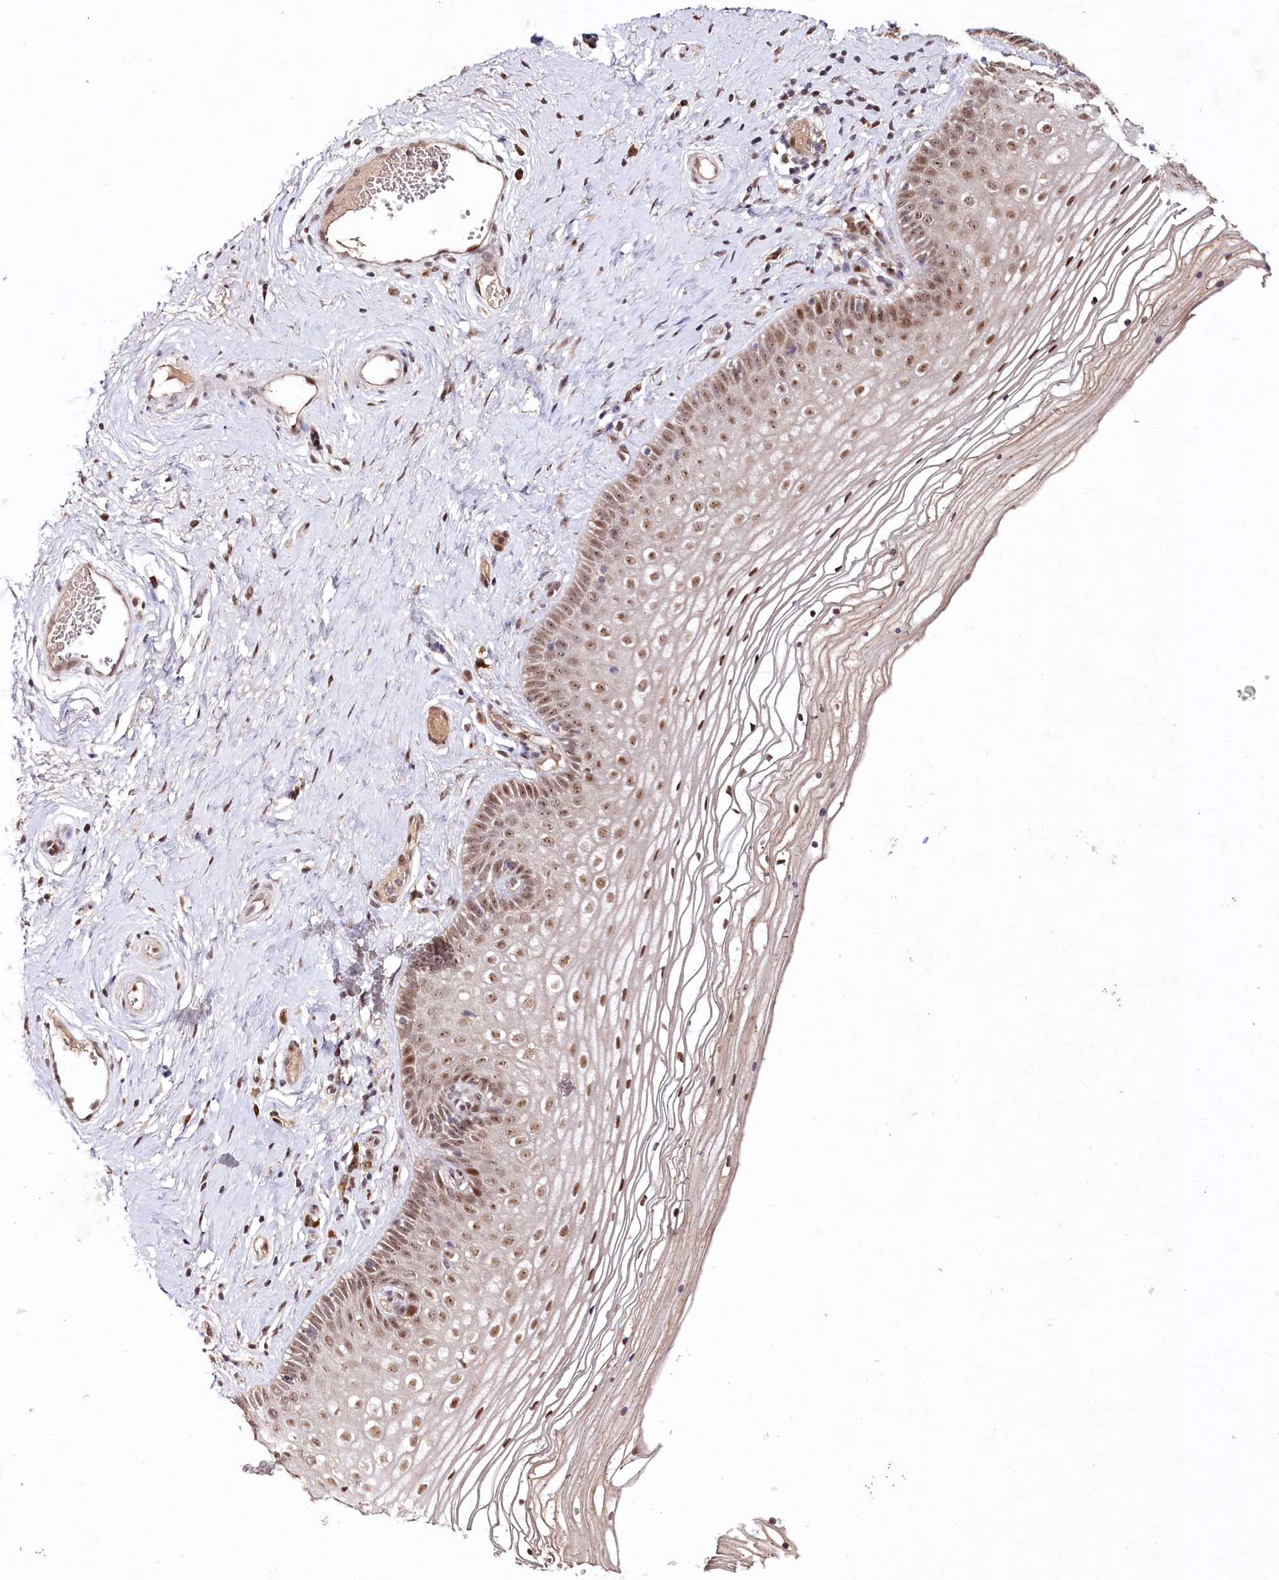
{"staining": {"intensity": "moderate", "quantity": ">75%", "location": "nuclear"}, "tissue": "vagina", "cell_type": "Squamous epithelial cells", "image_type": "normal", "snomed": [{"axis": "morphology", "description": "Normal tissue, NOS"}, {"axis": "topography", "description": "Vagina"}], "caption": "Vagina stained with a brown dye displays moderate nuclear positive expression in approximately >75% of squamous epithelial cells.", "gene": "DMP1", "patient": {"sex": "female", "age": 46}}